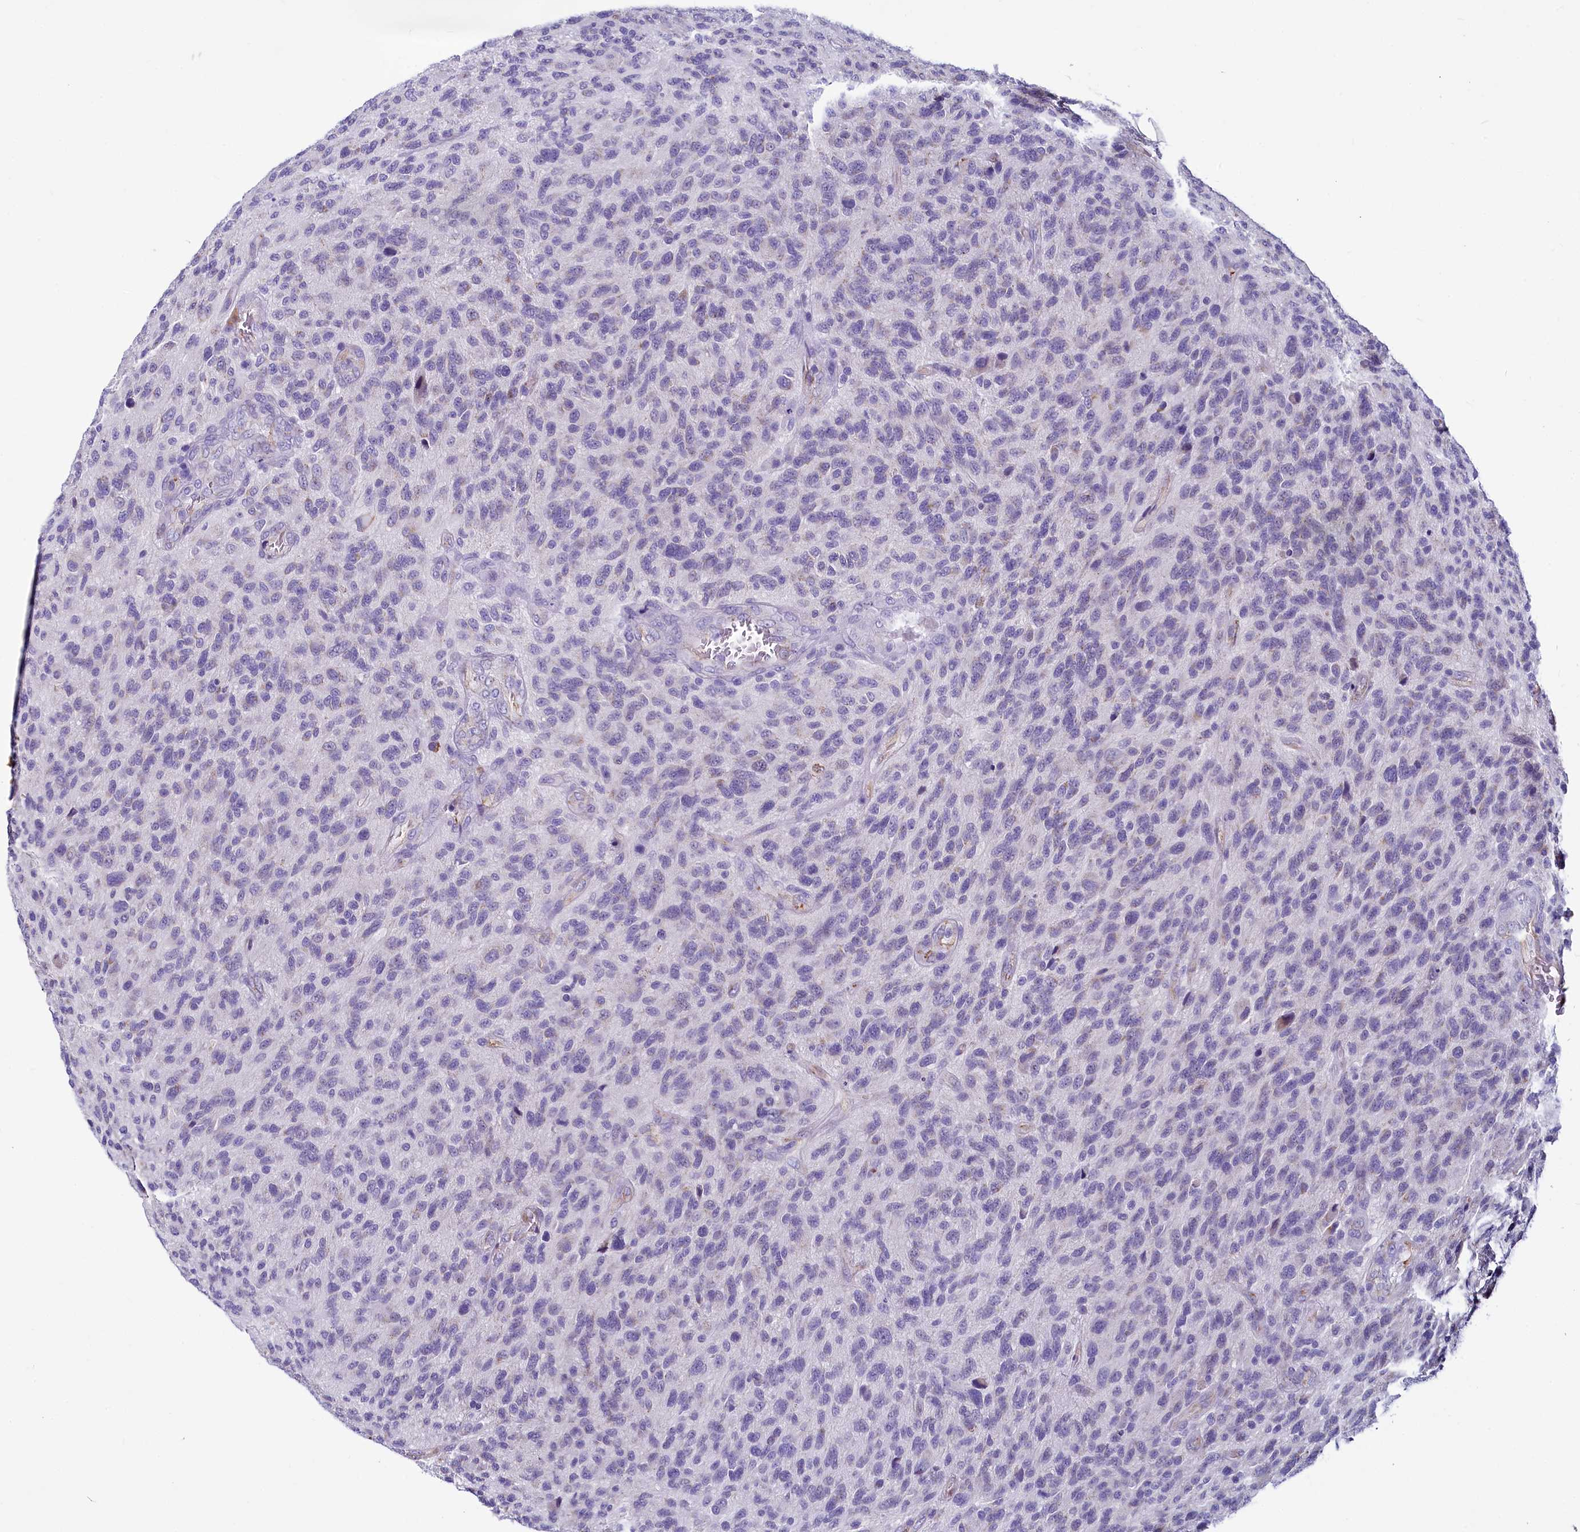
{"staining": {"intensity": "negative", "quantity": "none", "location": "none"}, "tissue": "glioma", "cell_type": "Tumor cells", "image_type": "cancer", "snomed": [{"axis": "morphology", "description": "Glioma, malignant, High grade"}, {"axis": "topography", "description": "Brain"}], "caption": "An image of malignant high-grade glioma stained for a protein displays no brown staining in tumor cells.", "gene": "INSC", "patient": {"sex": "male", "age": 47}}